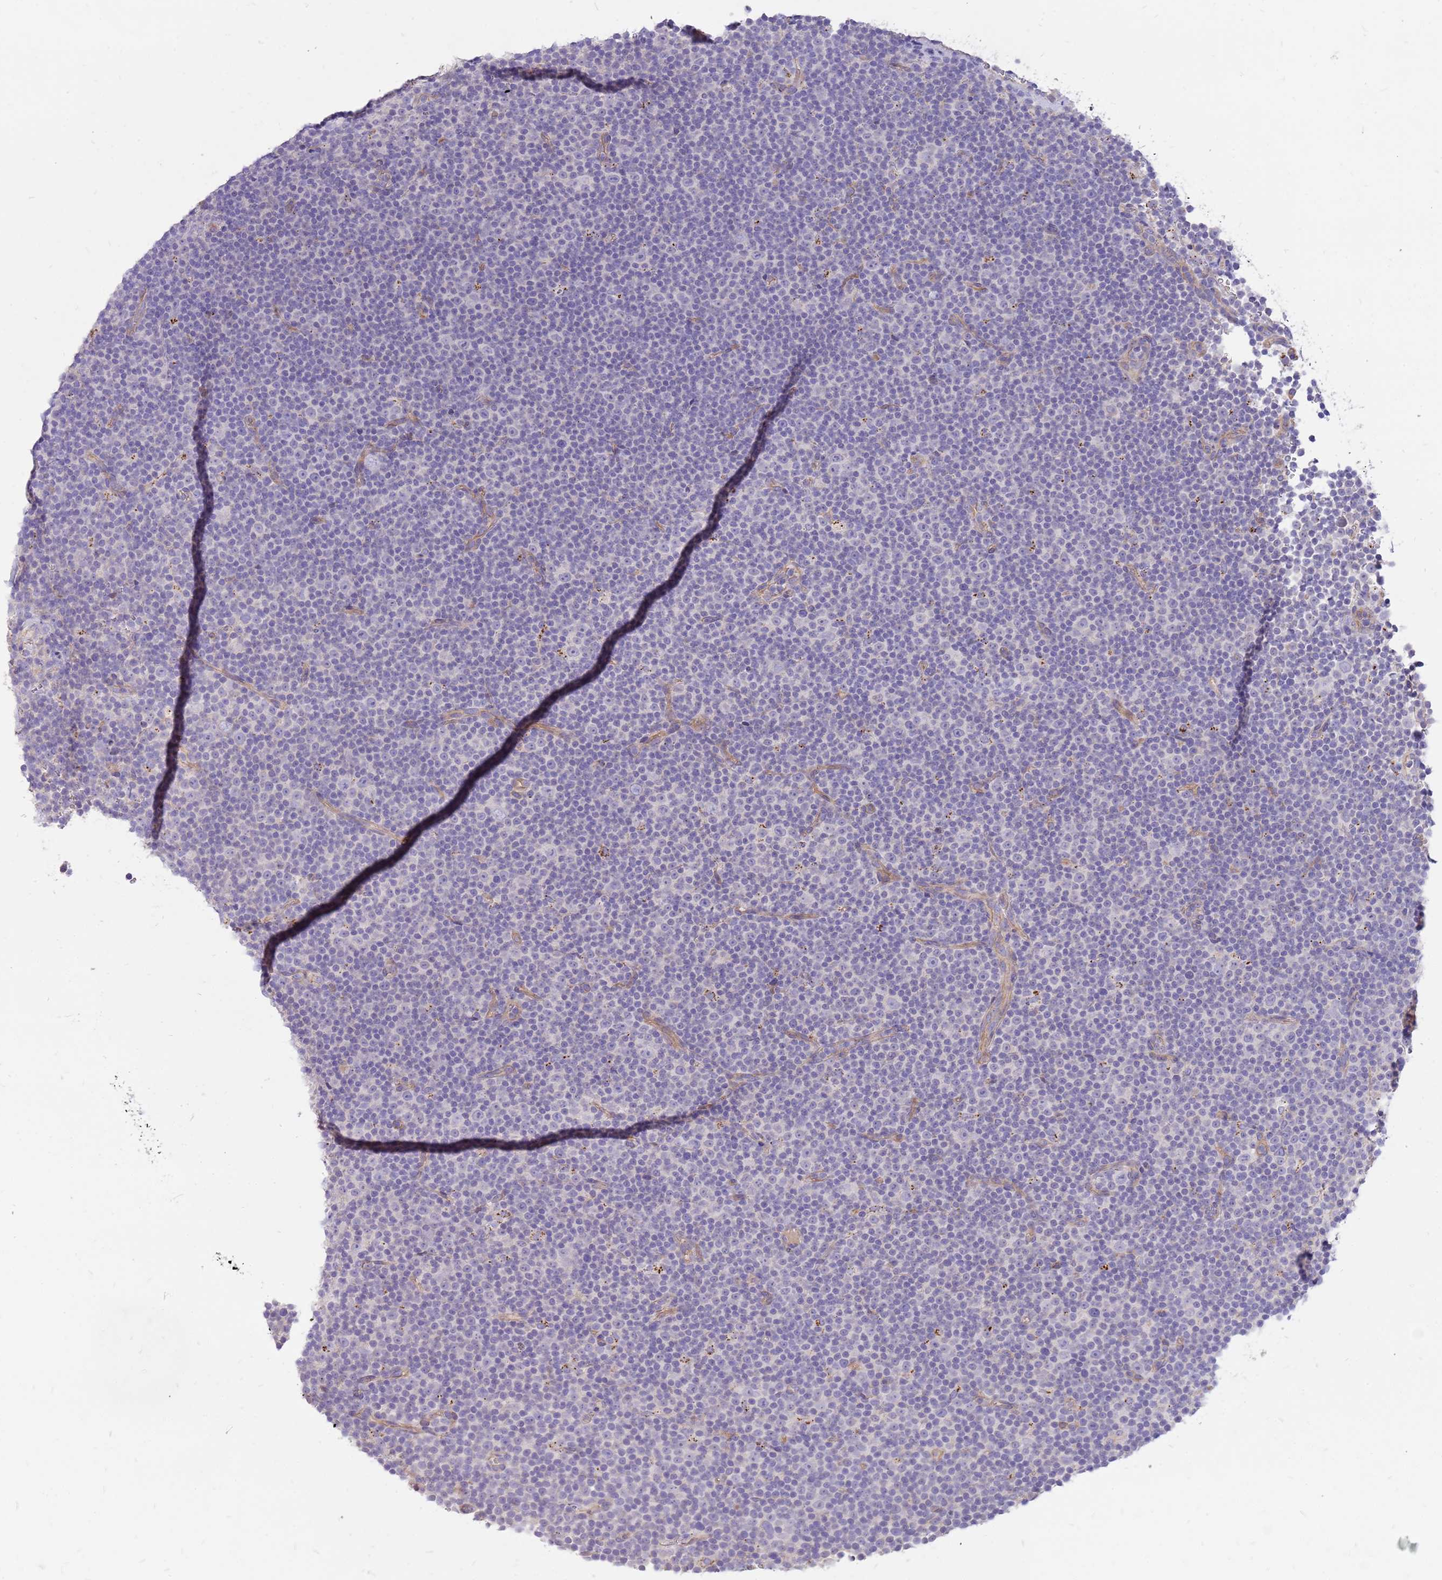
{"staining": {"intensity": "negative", "quantity": "none", "location": "none"}, "tissue": "lymphoma", "cell_type": "Tumor cells", "image_type": "cancer", "snomed": [{"axis": "morphology", "description": "Malignant lymphoma, non-Hodgkin's type, Low grade"}, {"axis": "topography", "description": "Lymph node"}], "caption": "IHC image of neoplastic tissue: lymphoma stained with DAB (3,3'-diaminobenzidine) demonstrates no significant protein positivity in tumor cells.", "gene": "NTN4", "patient": {"sex": "female", "age": 67}}